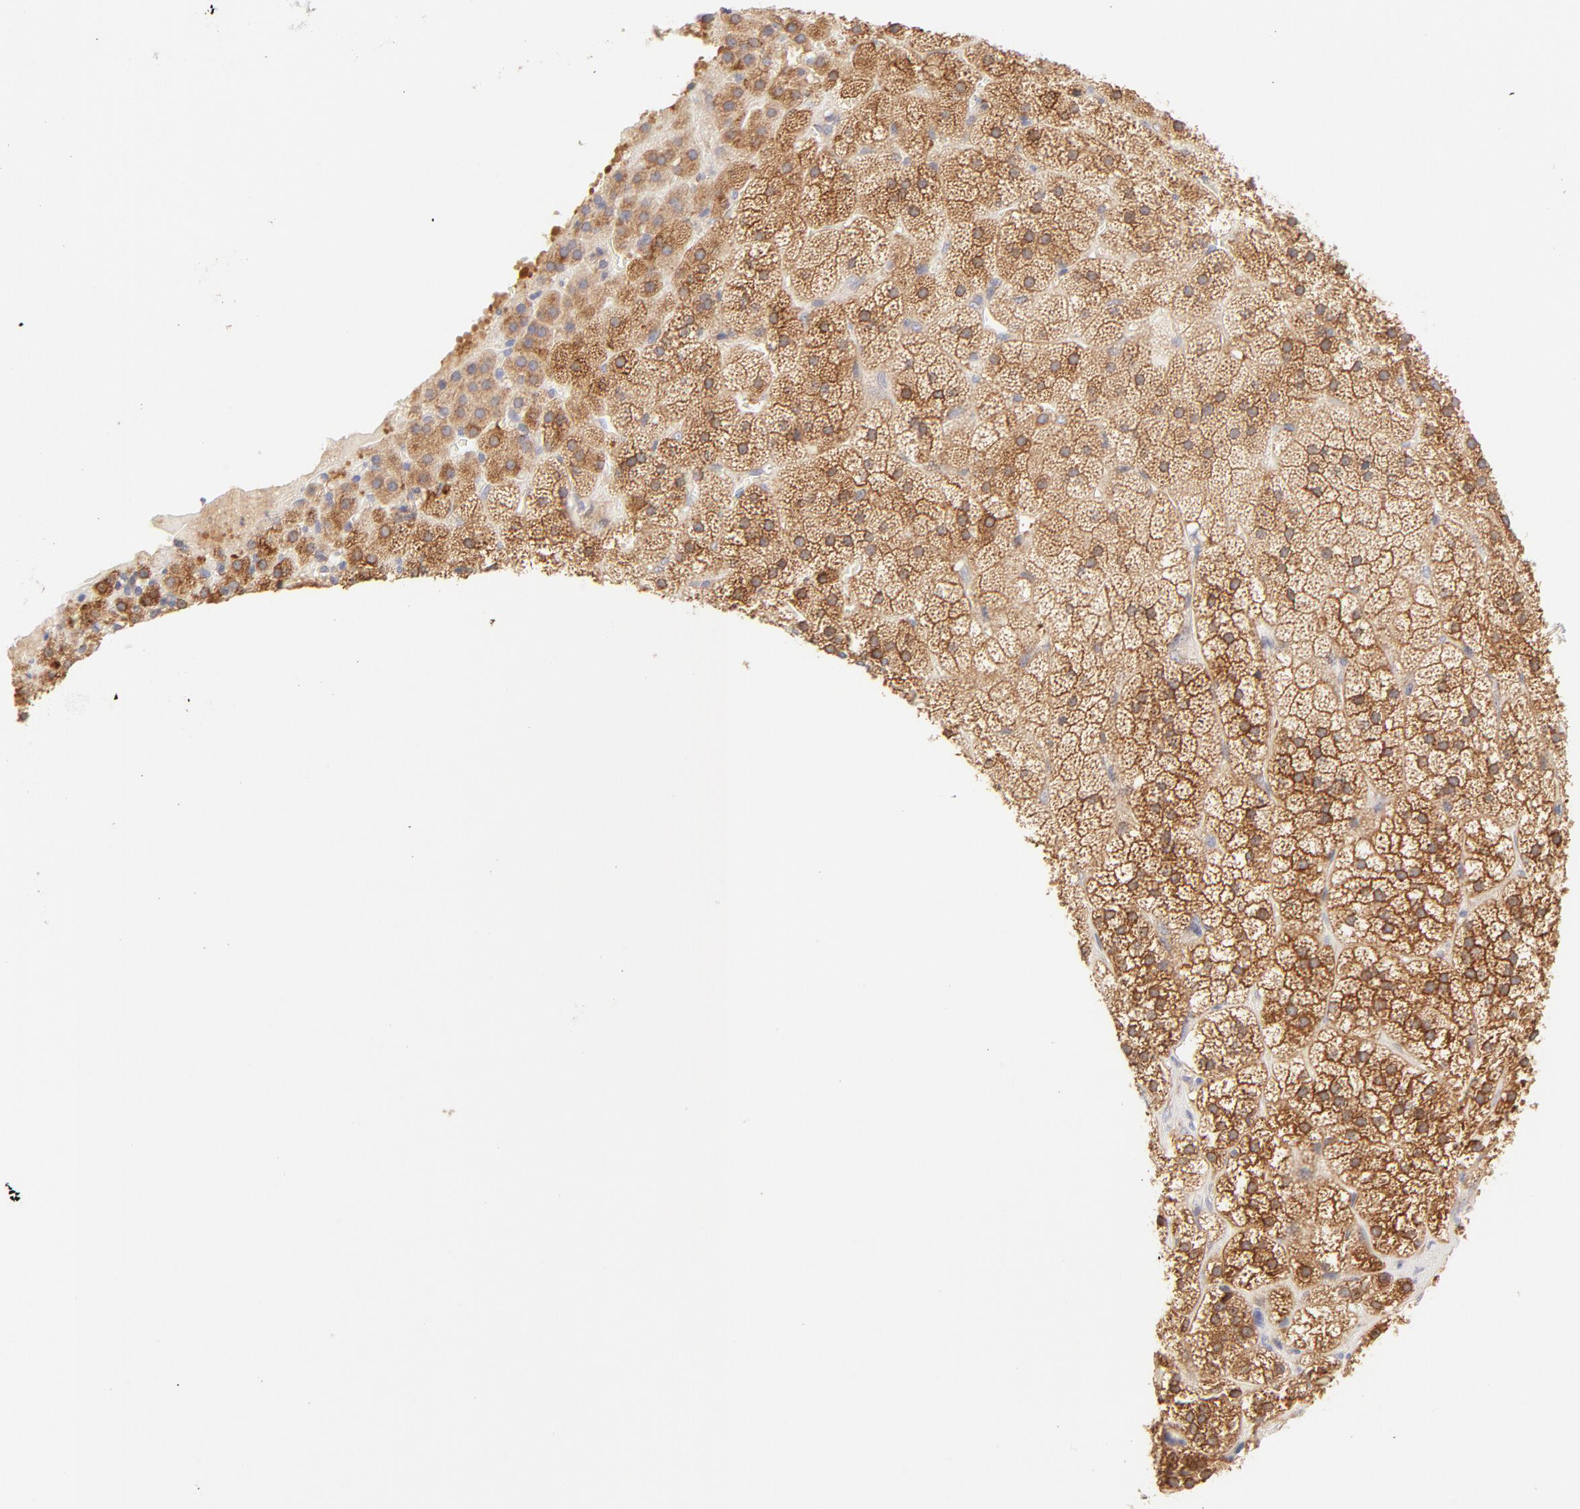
{"staining": {"intensity": "strong", "quantity": ">75%", "location": "cytoplasmic/membranous"}, "tissue": "adrenal gland", "cell_type": "Glandular cells", "image_type": "normal", "snomed": [{"axis": "morphology", "description": "Normal tissue, NOS"}, {"axis": "topography", "description": "Adrenal gland"}], "caption": "Protein analysis of unremarkable adrenal gland reveals strong cytoplasmic/membranous positivity in approximately >75% of glandular cells. Immunohistochemistry (ihc) stains the protein of interest in brown and the nuclei are stained blue.", "gene": "RPS6KA1", "patient": {"sex": "male", "age": 35}}